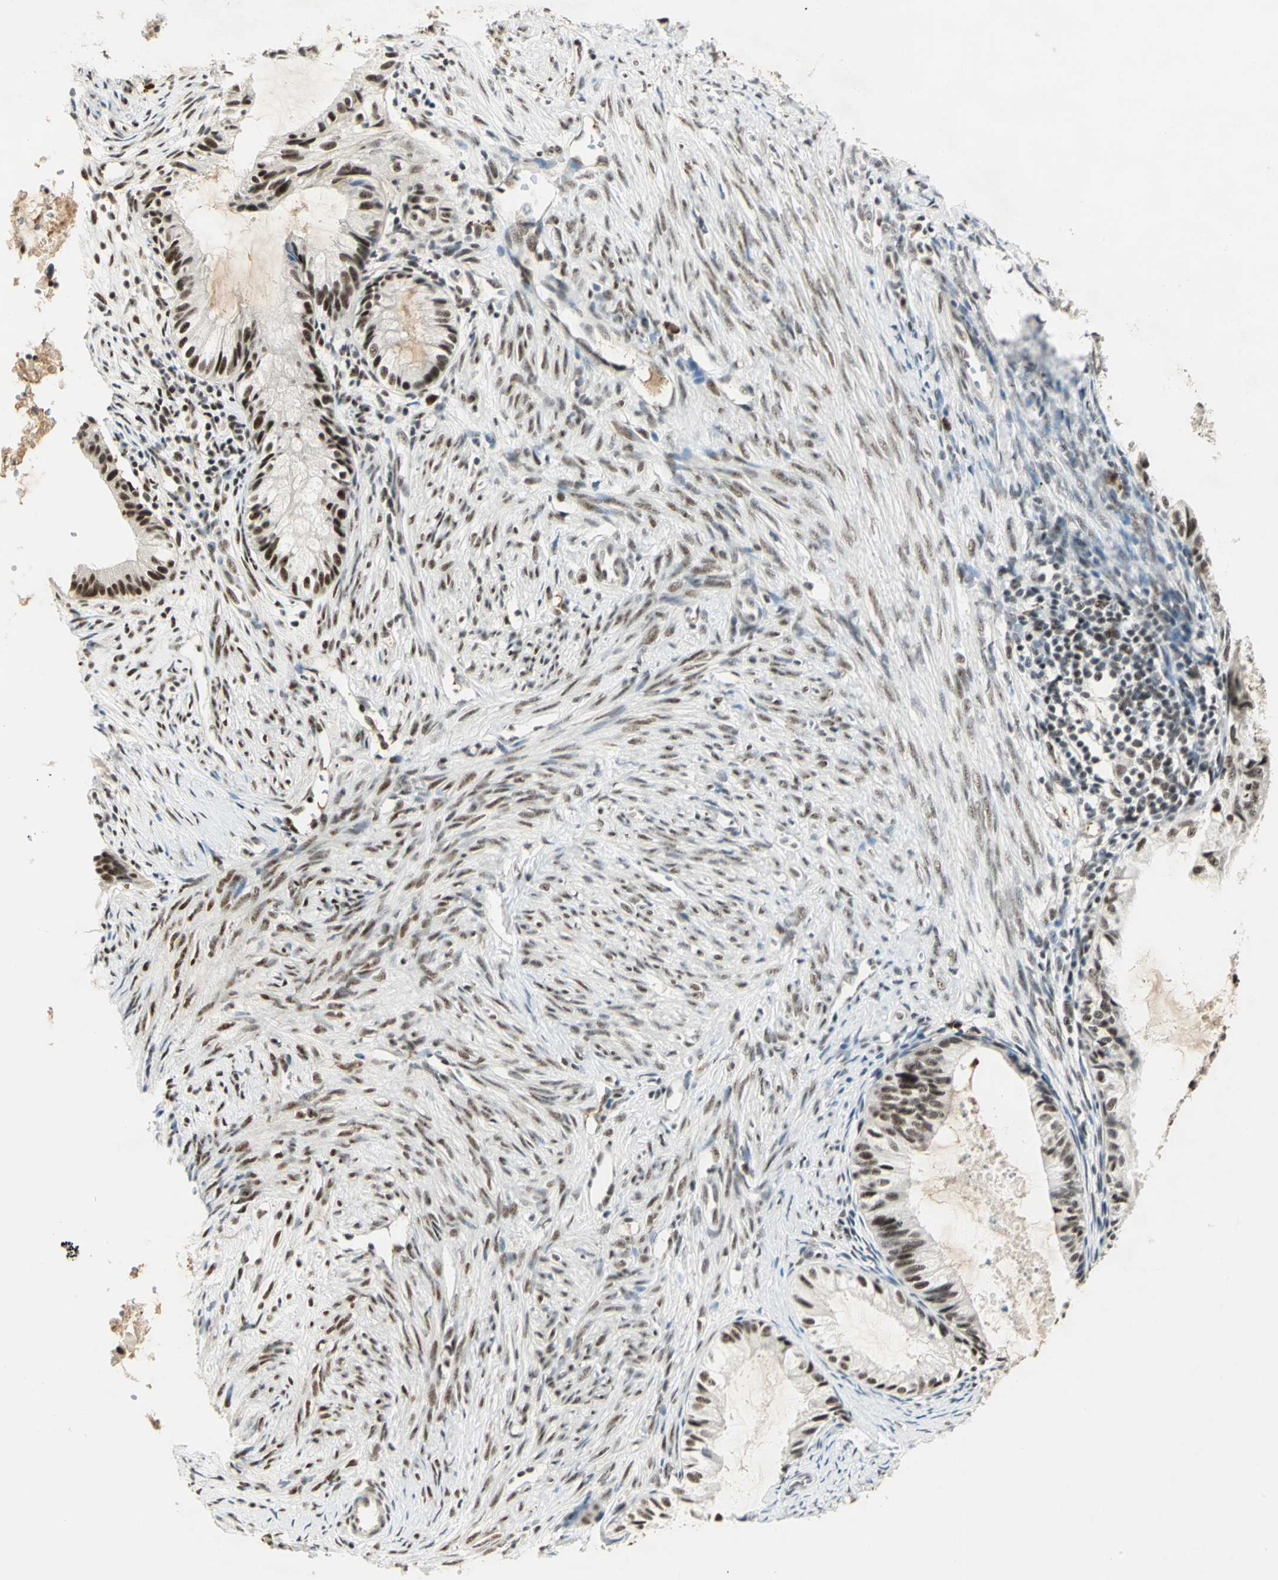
{"staining": {"intensity": "strong", "quantity": ">75%", "location": "nuclear"}, "tissue": "cervical cancer", "cell_type": "Tumor cells", "image_type": "cancer", "snomed": [{"axis": "morphology", "description": "Normal tissue, NOS"}, {"axis": "morphology", "description": "Adenocarcinoma, NOS"}, {"axis": "topography", "description": "Cervix"}, {"axis": "topography", "description": "Endometrium"}], "caption": "Immunohistochemistry (IHC) of adenocarcinoma (cervical) shows high levels of strong nuclear expression in approximately >75% of tumor cells.", "gene": "CCNT1", "patient": {"sex": "female", "age": 86}}